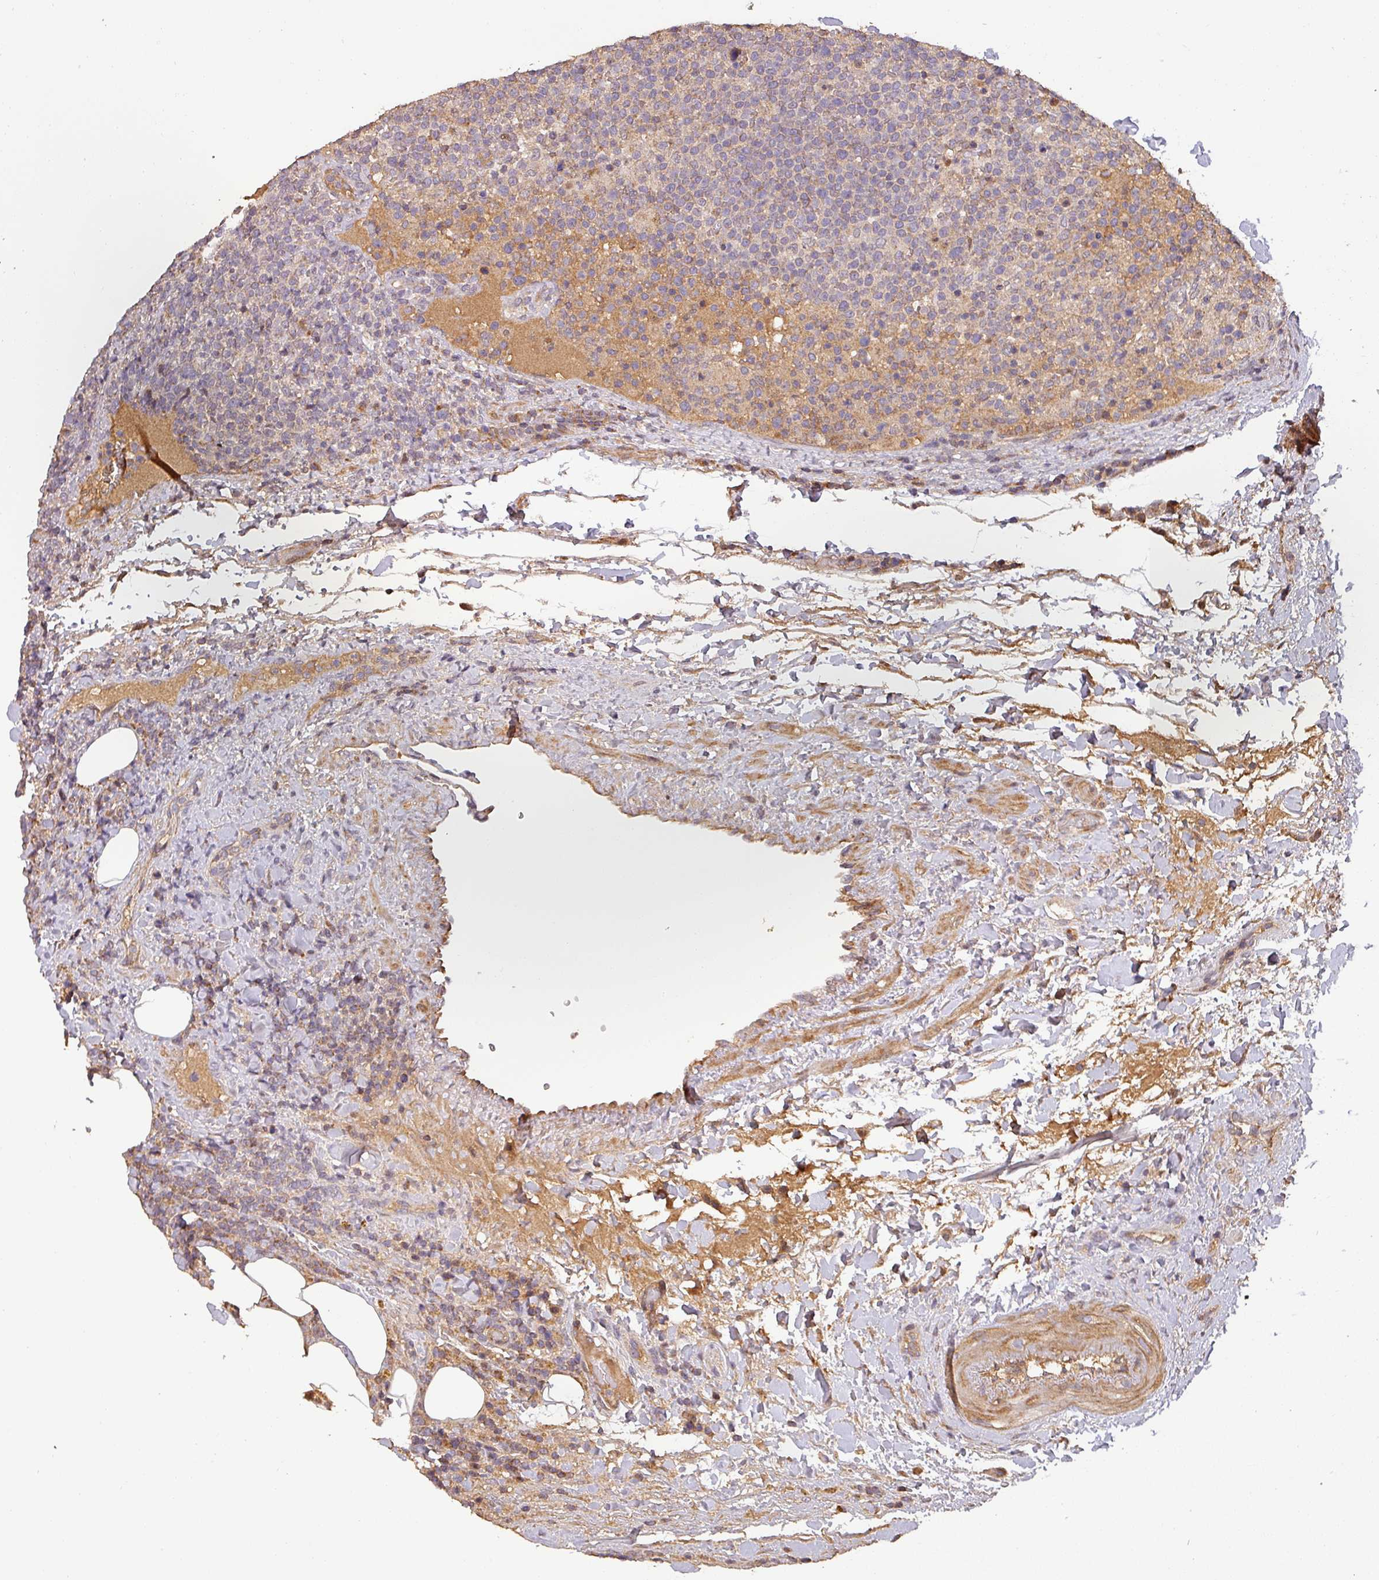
{"staining": {"intensity": "negative", "quantity": "none", "location": "none"}, "tissue": "lymphoma", "cell_type": "Tumor cells", "image_type": "cancer", "snomed": [{"axis": "morphology", "description": "Malignant lymphoma, non-Hodgkin's type, High grade"}, {"axis": "topography", "description": "Lymph node"}], "caption": "This micrograph is of malignant lymphoma, non-Hodgkin's type (high-grade) stained with immunohistochemistry to label a protein in brown with the nuclei are counter-stained blue. There is no positivity in tumor cells.", "gene": "BPIFB3", "patient": {"sex": "male", "age": 61}}